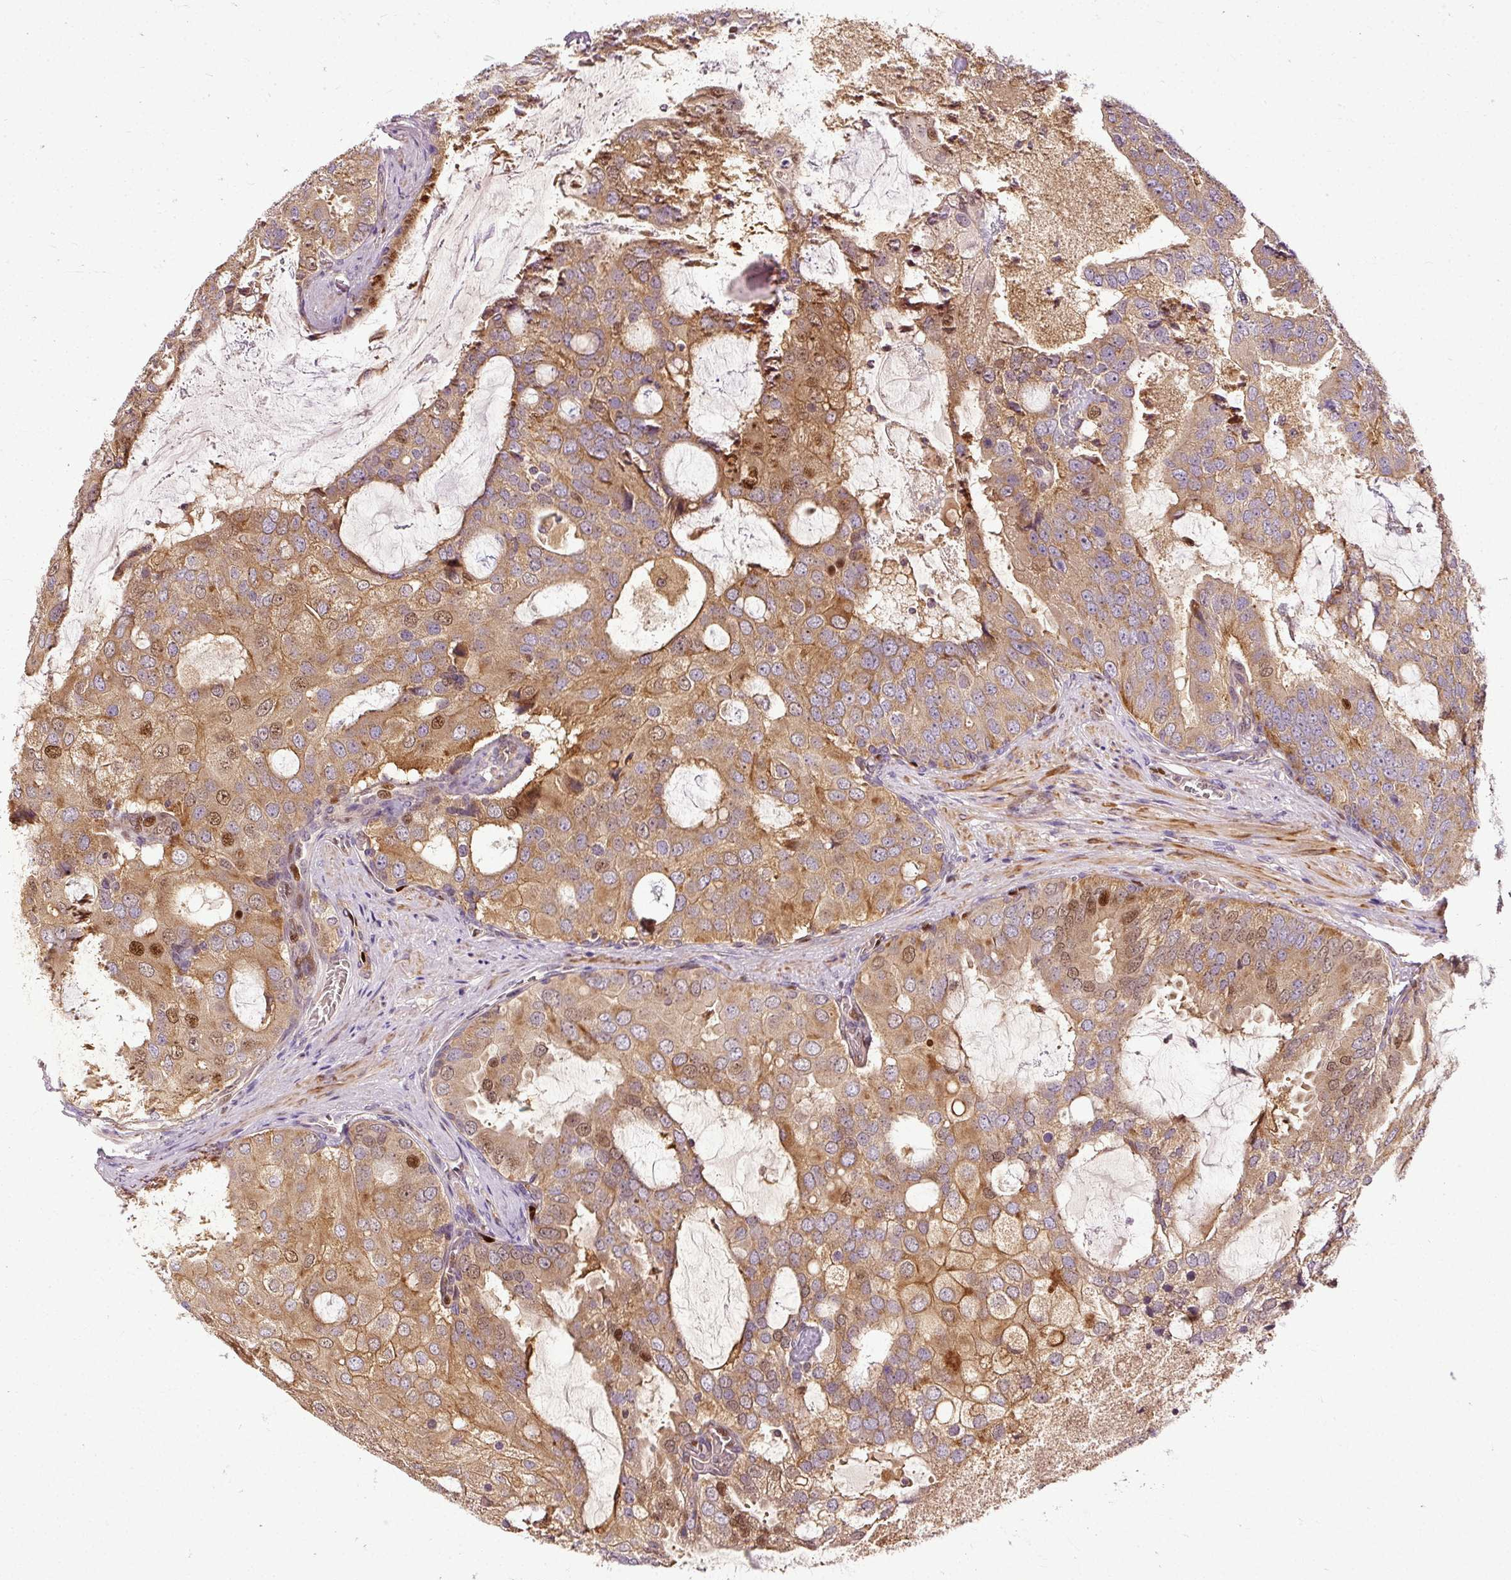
{"staining": {"intensity": "moderate", "quantity": ">75%", "location": "cytoplasmic/membranous,nuclear"}, "tissue": "prostate cancer", "cell_type": "Tumor cells", "image_type": "cancer", "snomed": [{"axis": "morphology", "description": "Adenocarcinoma, High grade"}, {"axis": "topography", "description": "Prostate"}], "caption": "Immunohistochemical staining of prostate cancer (high-grade adenocarcinoma) displays medium levels of moderate cytoplasmic/membranous and nuclear staining in approximately >75% of tumor cells.", "gene": "NAPA", "patient": {"sex": "male", "age": 55}}